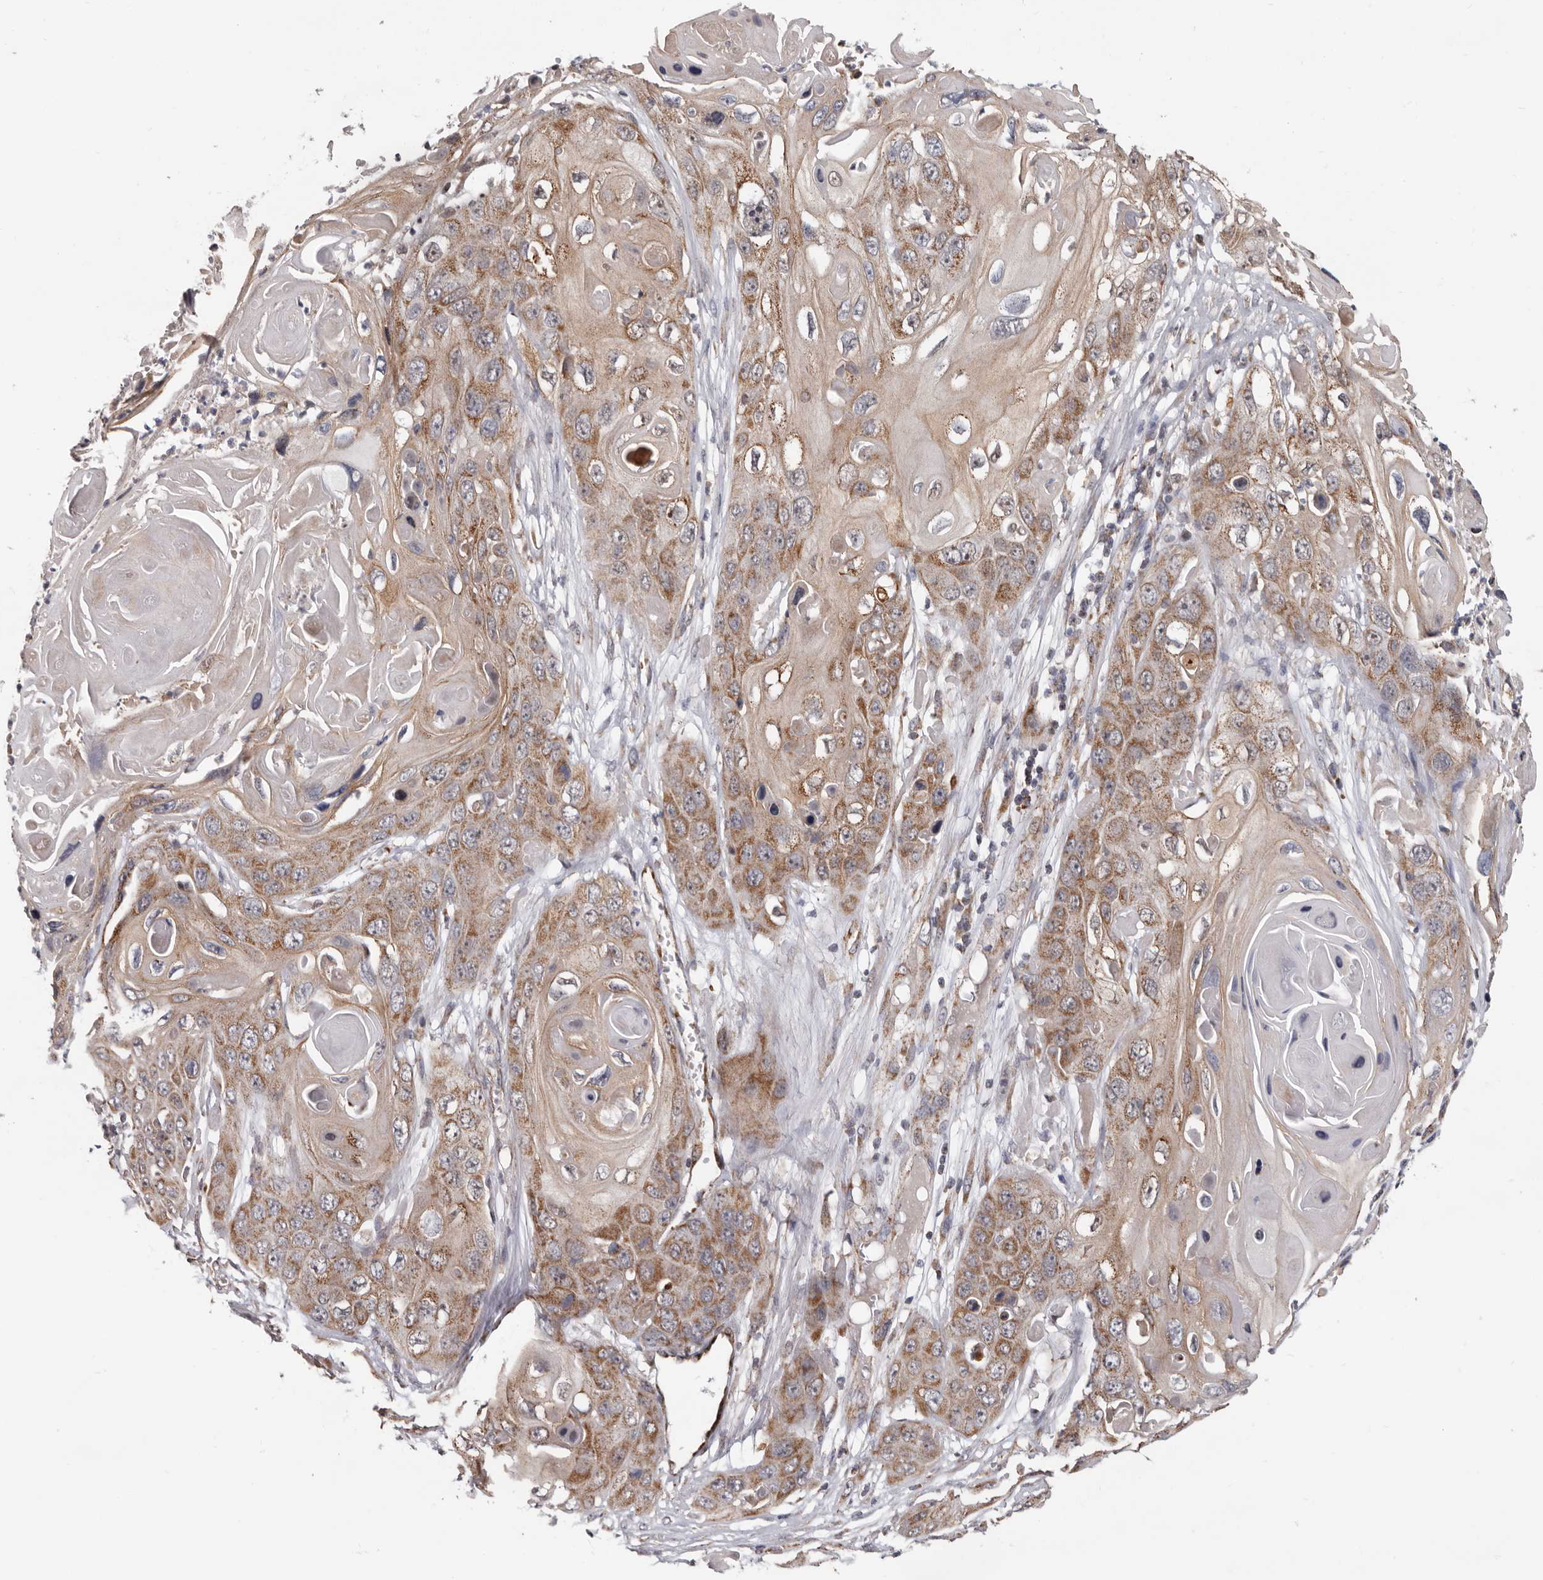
{"staining": {"intensity": "moderate", "quantity": ">75%", "location": "cytoplasmic/membranous"}, "tissue": "skin cancer", "cell_type": "Tumor cells", "image_type": "cancer", "snomed": [{"axis": "morphology", "description": "Squamous cell carcinoma, NOS"}, {"axis": "topography", "description": "Skin"}], "caption": "Protein expression analysis of skin squamous cell carcinoma reveals moderate cytoplasmic/membranous staining in about >75% of tumor cells. (brown staining indicates protein expression, while blue staining denotes nuclei).", "gene": "MRPL18", "patient": {"sex": "male", "age": 55}}